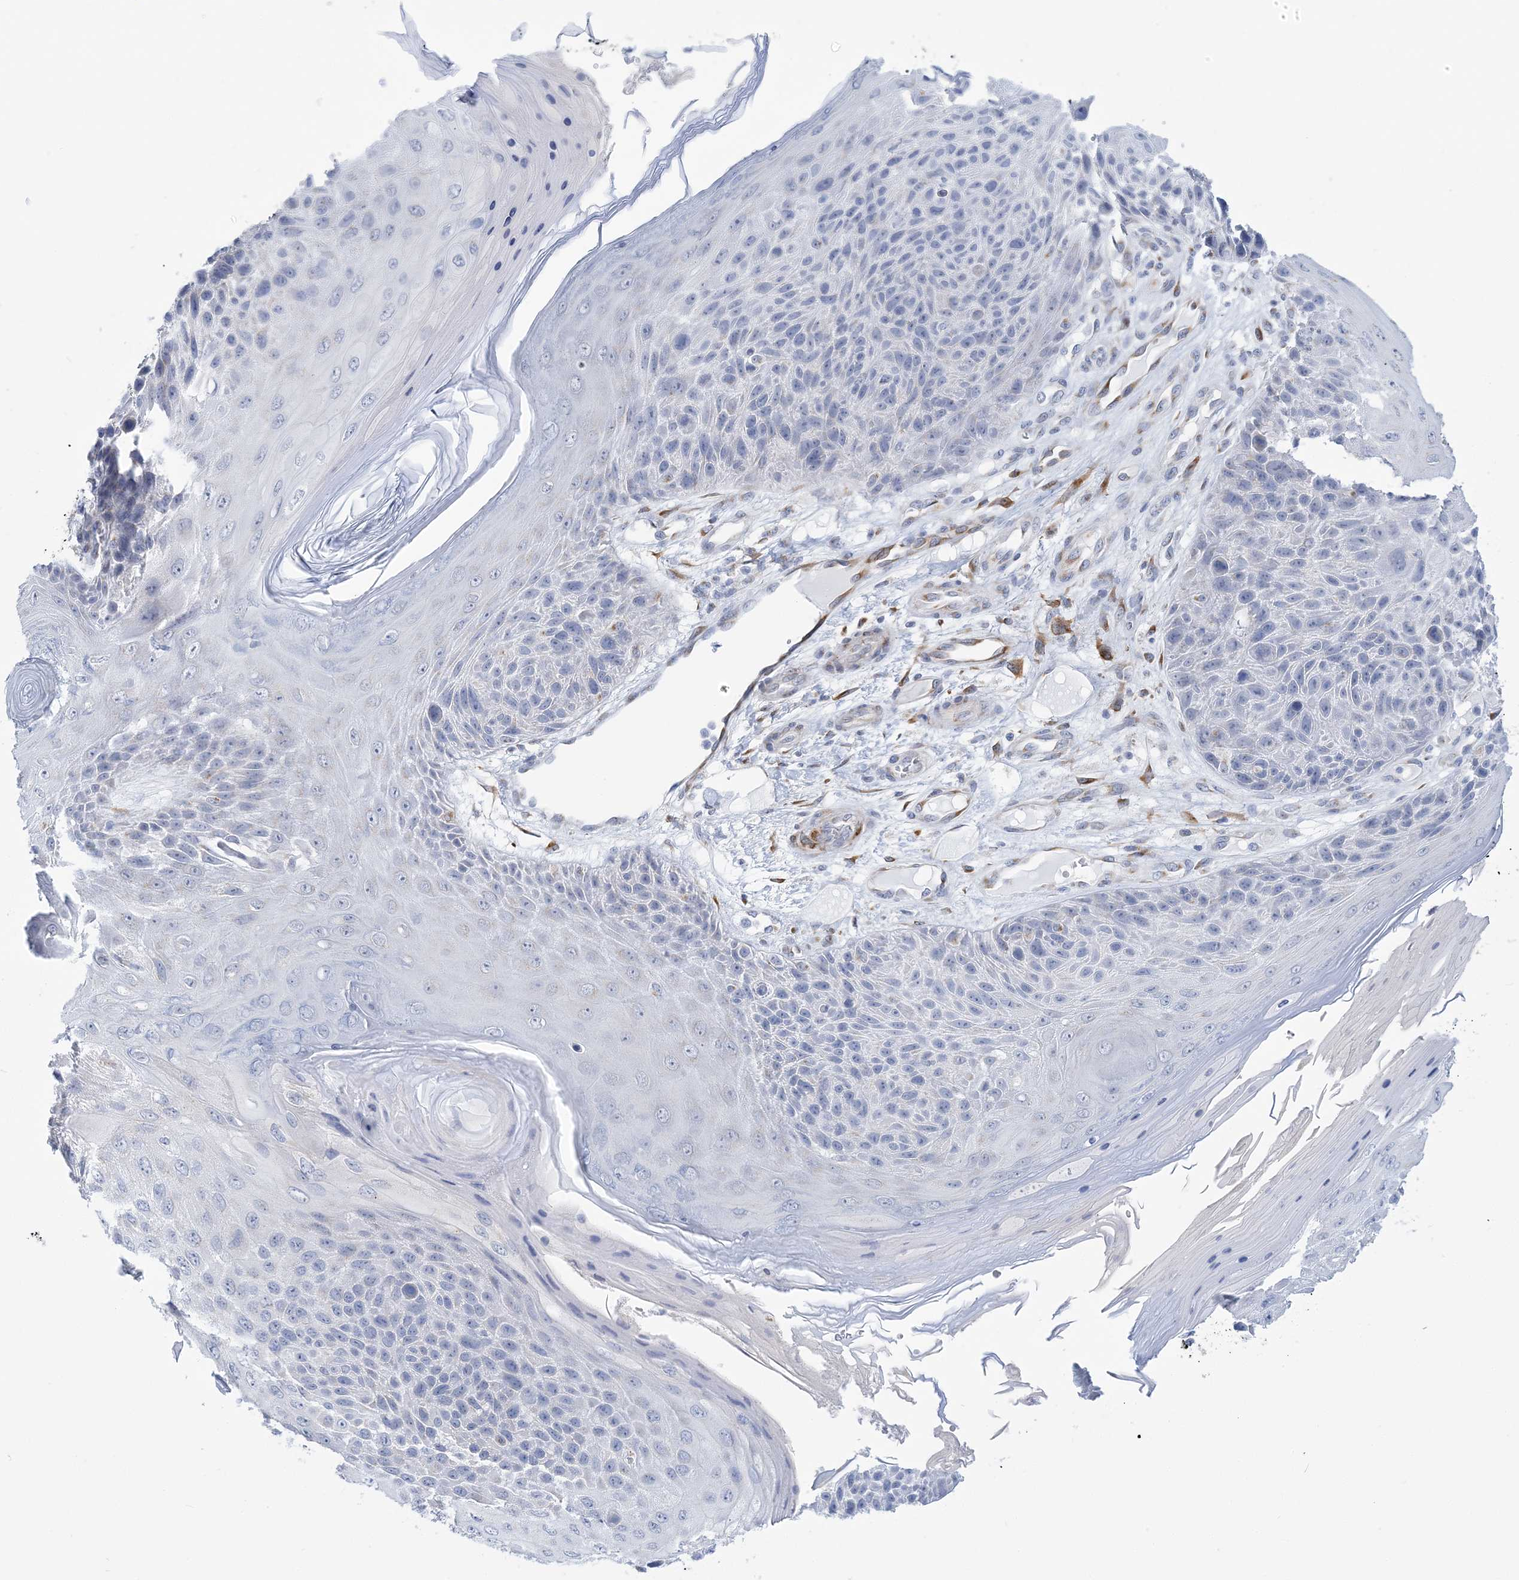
{"staining": {"intensity": "negative", "quantity": "none", "location": "none"}, "tissue": "skin cancer", "cell_type": "Tumor cells", "image_type": "cancer", "snomed": [{"axis": "morphology", "description": "Squamous cell carcinoma, NOS"}, {"axis": "topography", "description": "Skin"}], "caption": "High power microscopy micrograph of an IHC photomicrograph of squamous cell carcinoma (skin), revealing no significant staining in tumor cells.", "gene": "PLEKHG4B", "patient": {"sex": "female", "age": 88}}